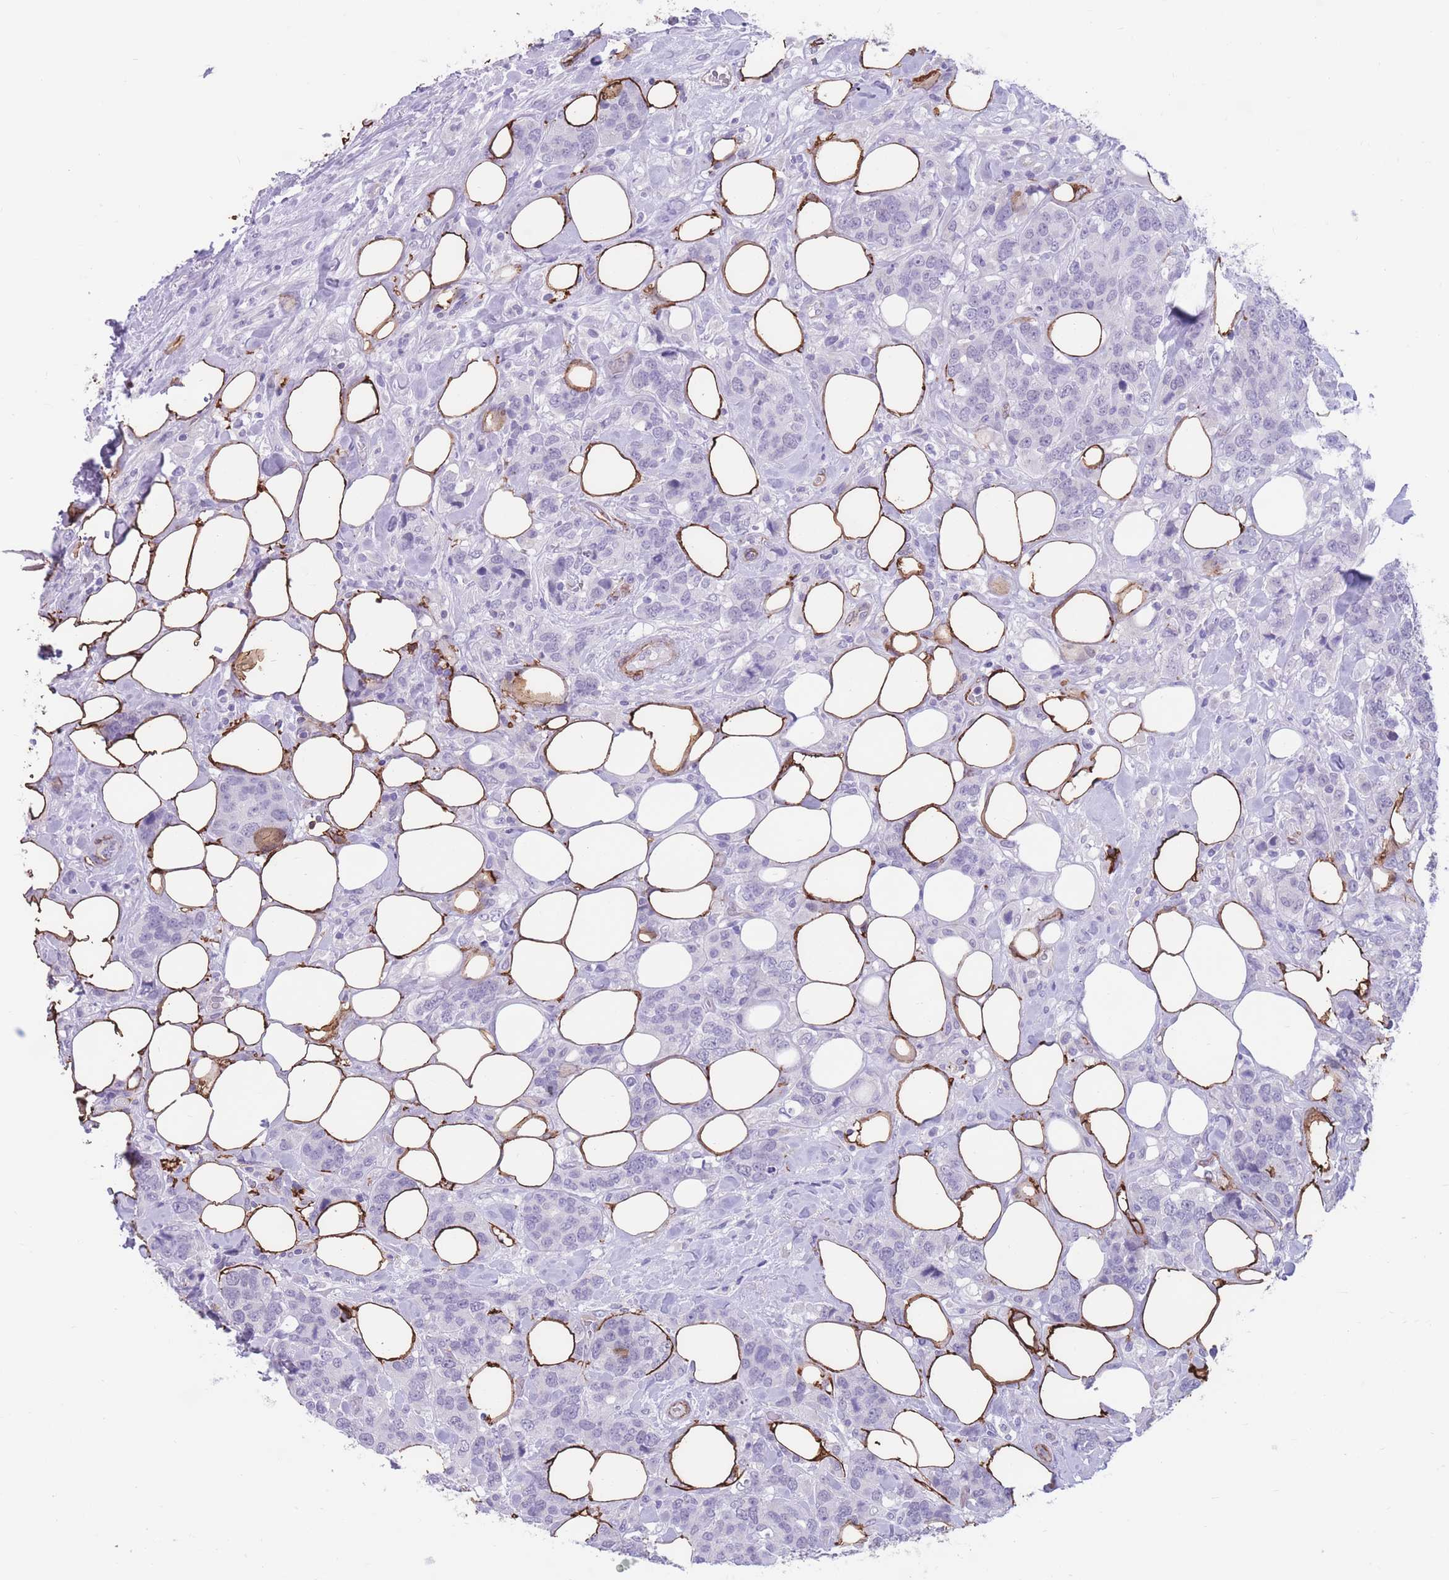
{"staining": {"intensity": "negative", "quantity": "none", "location": "none"}, "tissue": "breast cancer", "cell_type": "Tumor cells", "image_type": "cancer", "snomed": [{"axis": "morphology", "description": "Lobular carcinoma"}, {"axis": "topography", "description": "Breast"}], "caption": "Image shows no protein expression in tumor cells of breast cancer tissue.", "gene": "DPYD", "patient": {"sex": "female", "age": 59}}